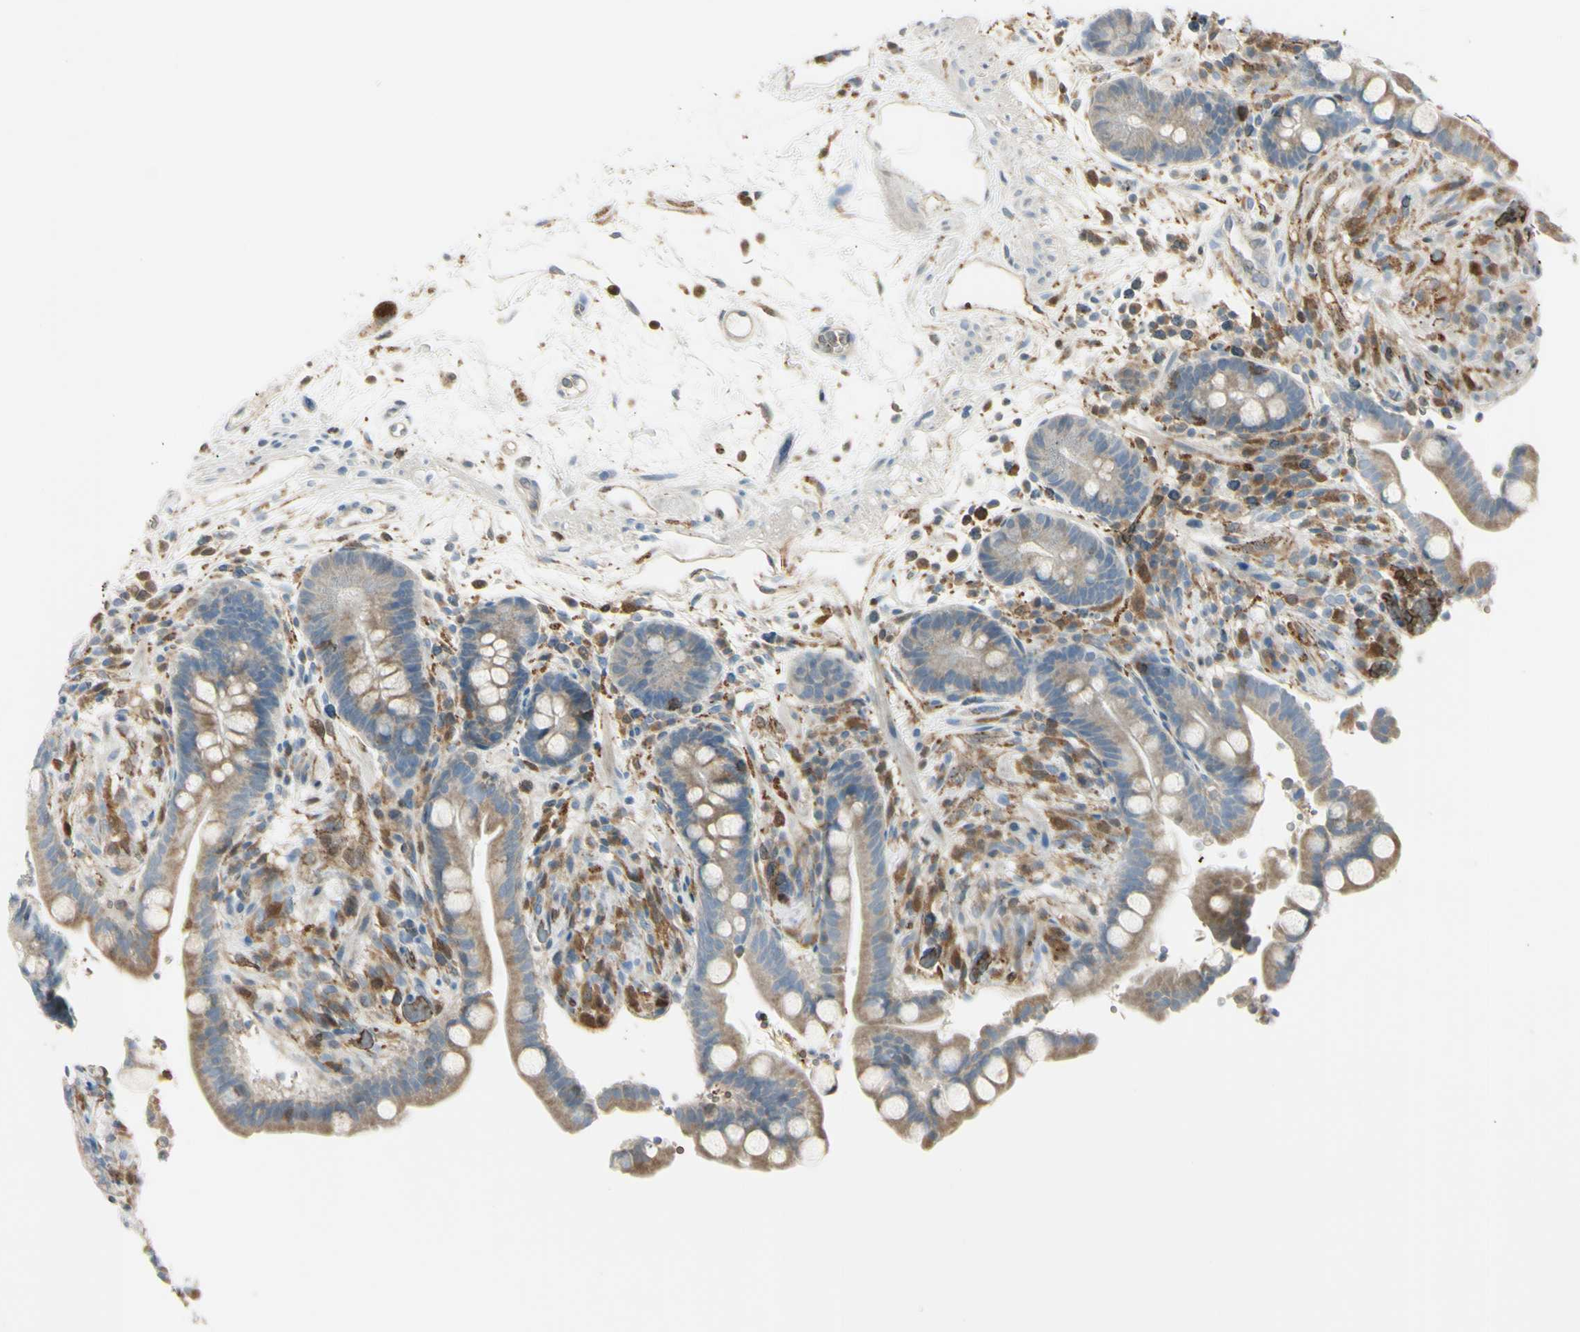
{"staining": {"intensity": "weak", "quantity": ">75%", "location": "cytoplasmic/membranous"}, "tissue": "colon", "cell_type": "Endothelial cells", "image_type": "normal", "snomed": [{"axis": "morphology", "description": "Normal tissue, NOS"}, {"axis": "topography", "description": "Colon"}], "caption": "Immunohistochemistry (DAB) staining of normal human colon shows weak cytoplasmic/membranous protein positivity in about >75% of endothelial cells.", "gene": "CYRIB", "patient": {"sex": "male", "age": 73}}